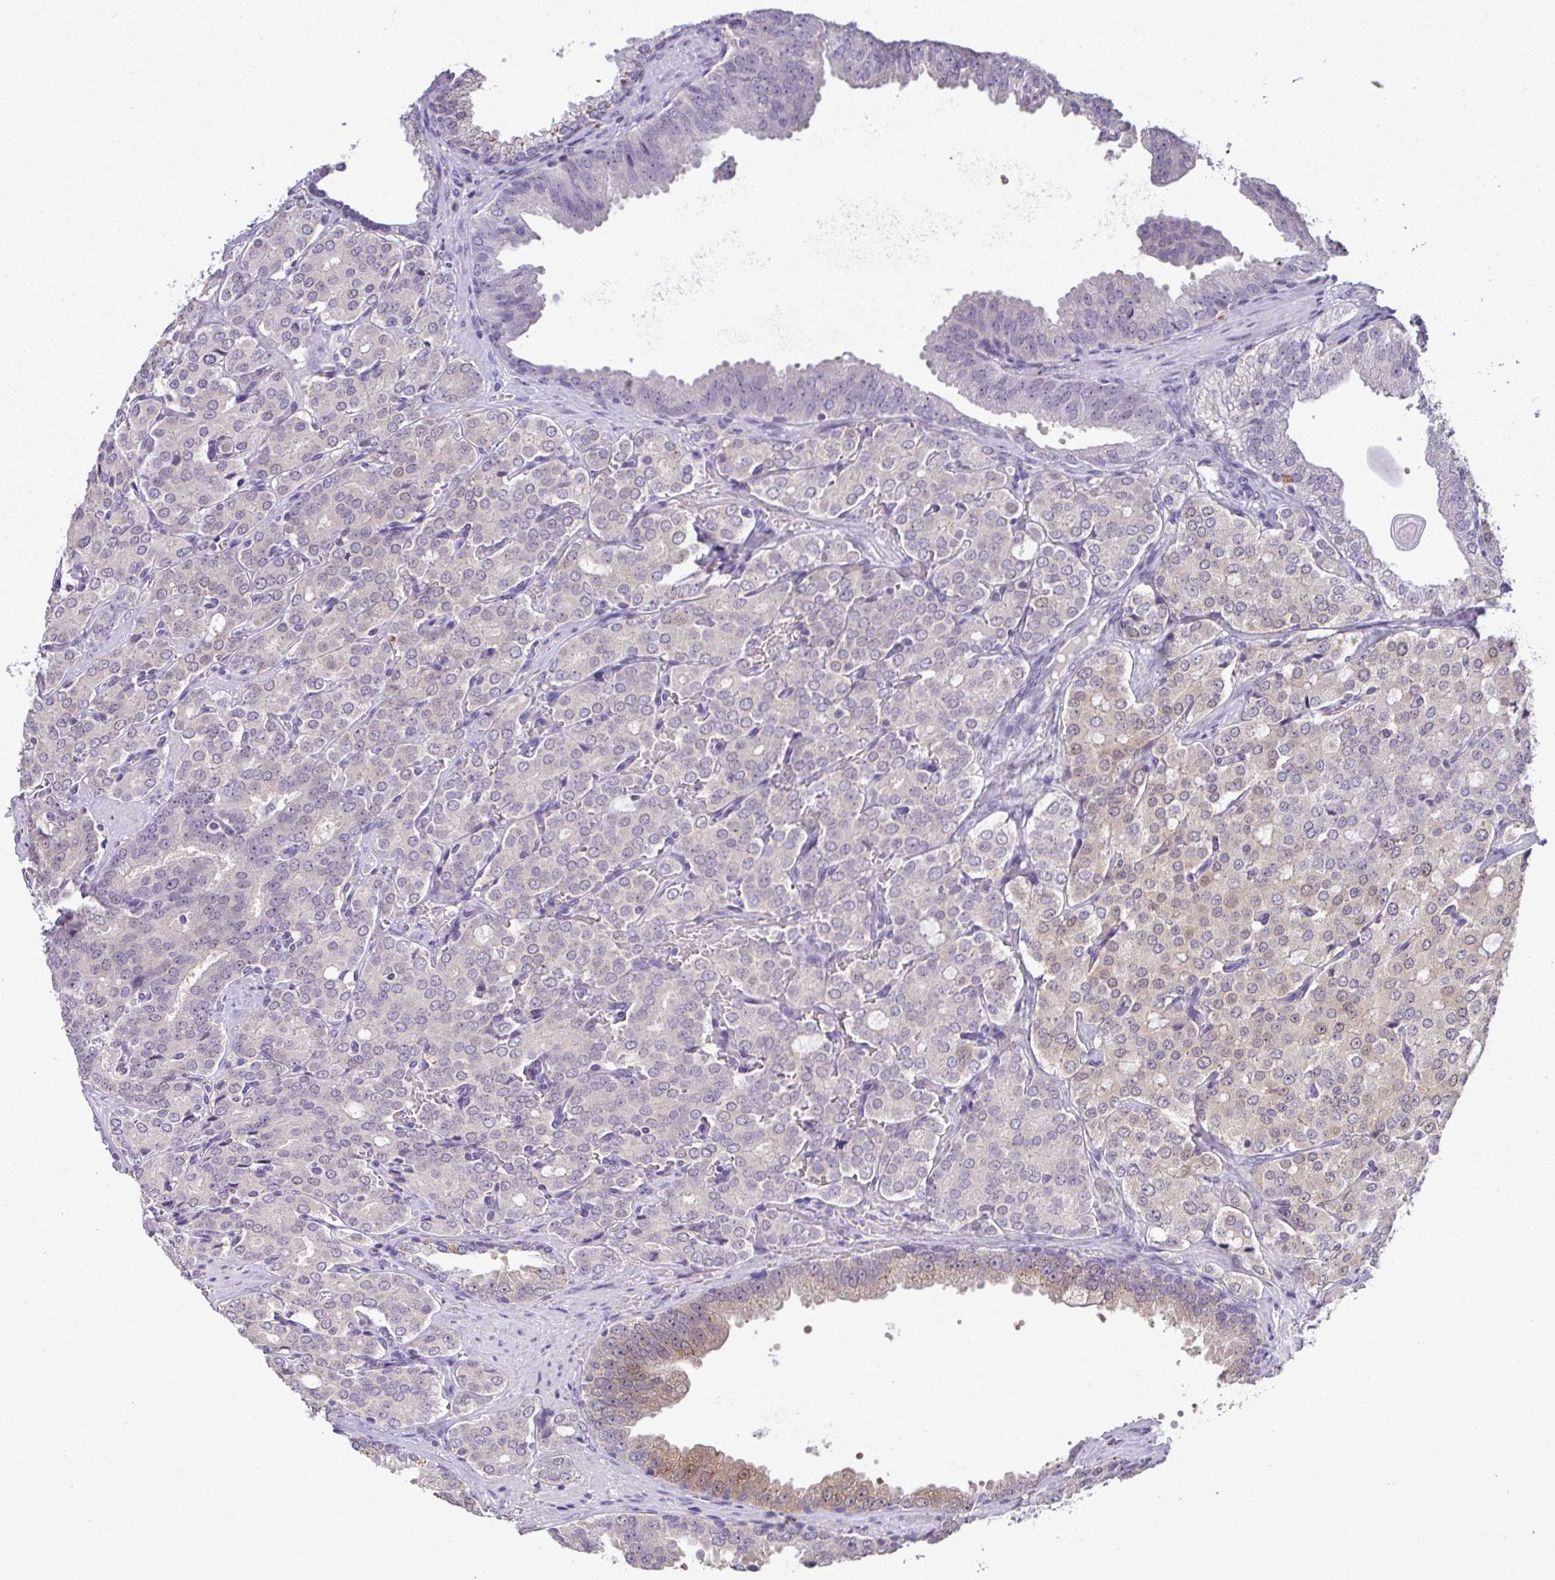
{"staining": {"intensity": "negative", "quantity": "none", "location": "none"}, "tissue": "prostate cancer", "cell_type": "Tumor cells", "image_type": "cancer", "snomed": [{"axis": "morphology", "description": "Adenocarcinoma, Low grade"}, {"axis": "topography", "description": "Prostate"}], "caption": "This is an immunohistochemistry (IHC) micrograph of adenocarcinoma (low-grade) (prostate). There is no staining in tumor cells.", "gene": "CMPK1", "patient": {"sex": "male", "age": 67}}